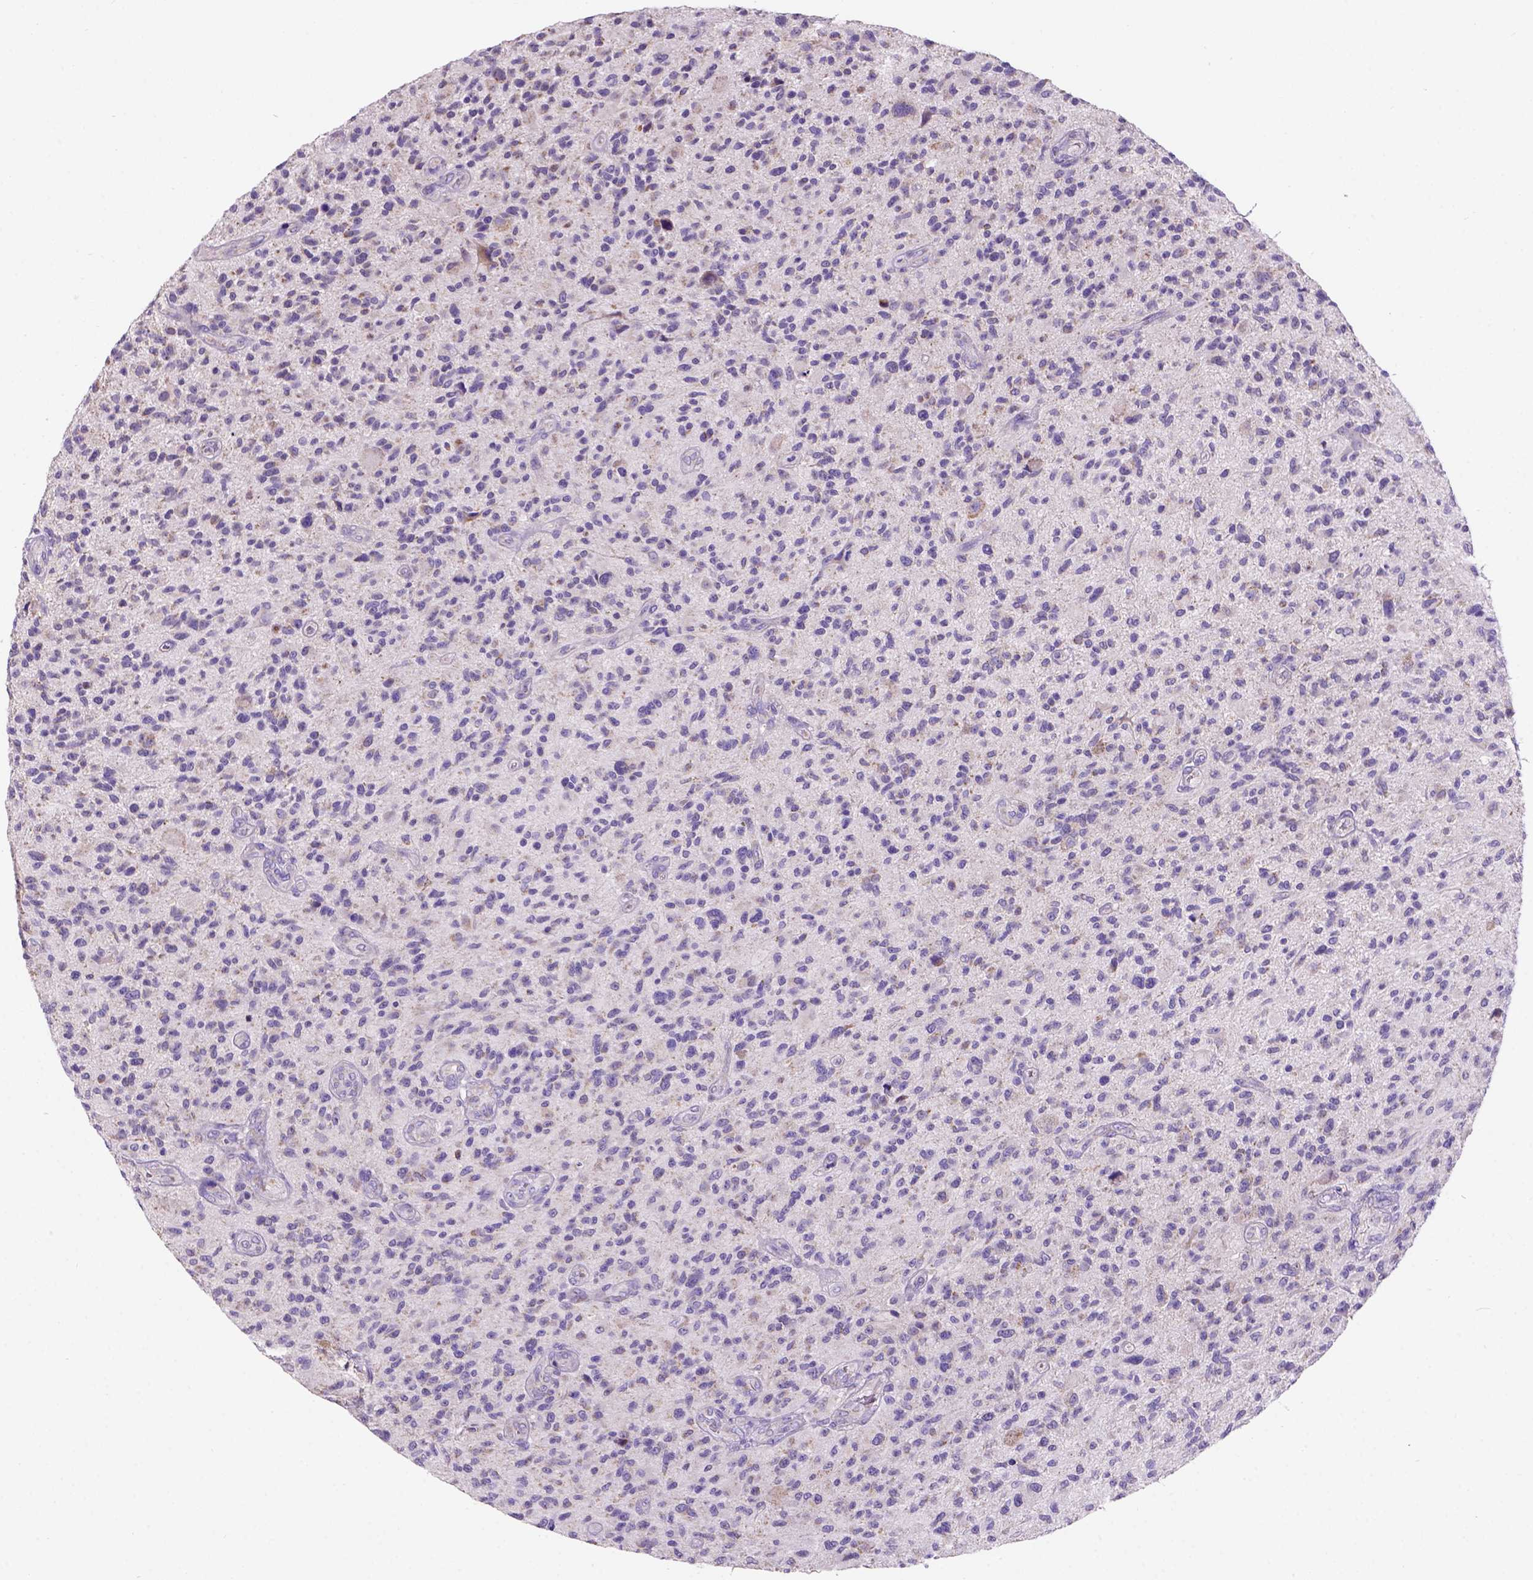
{"staining": {"intensity": "negative", "quantity": "none", "location": "none"}, "tissue": "glioma", "cell_type": "Tumor cells", "image_type": "cancer", "snomed": [{"axis": "morphology", "description": "Glioma, malignant, High grade"}, {"axis": "topography", "description": "Brain"}], "caption": "This is a image of IHC staining of high-grade glioma (malignant), which shows no positivity in tumor cells.", "gene": "L2HGDH", "patient": {"sex": "male", "age": 47}}